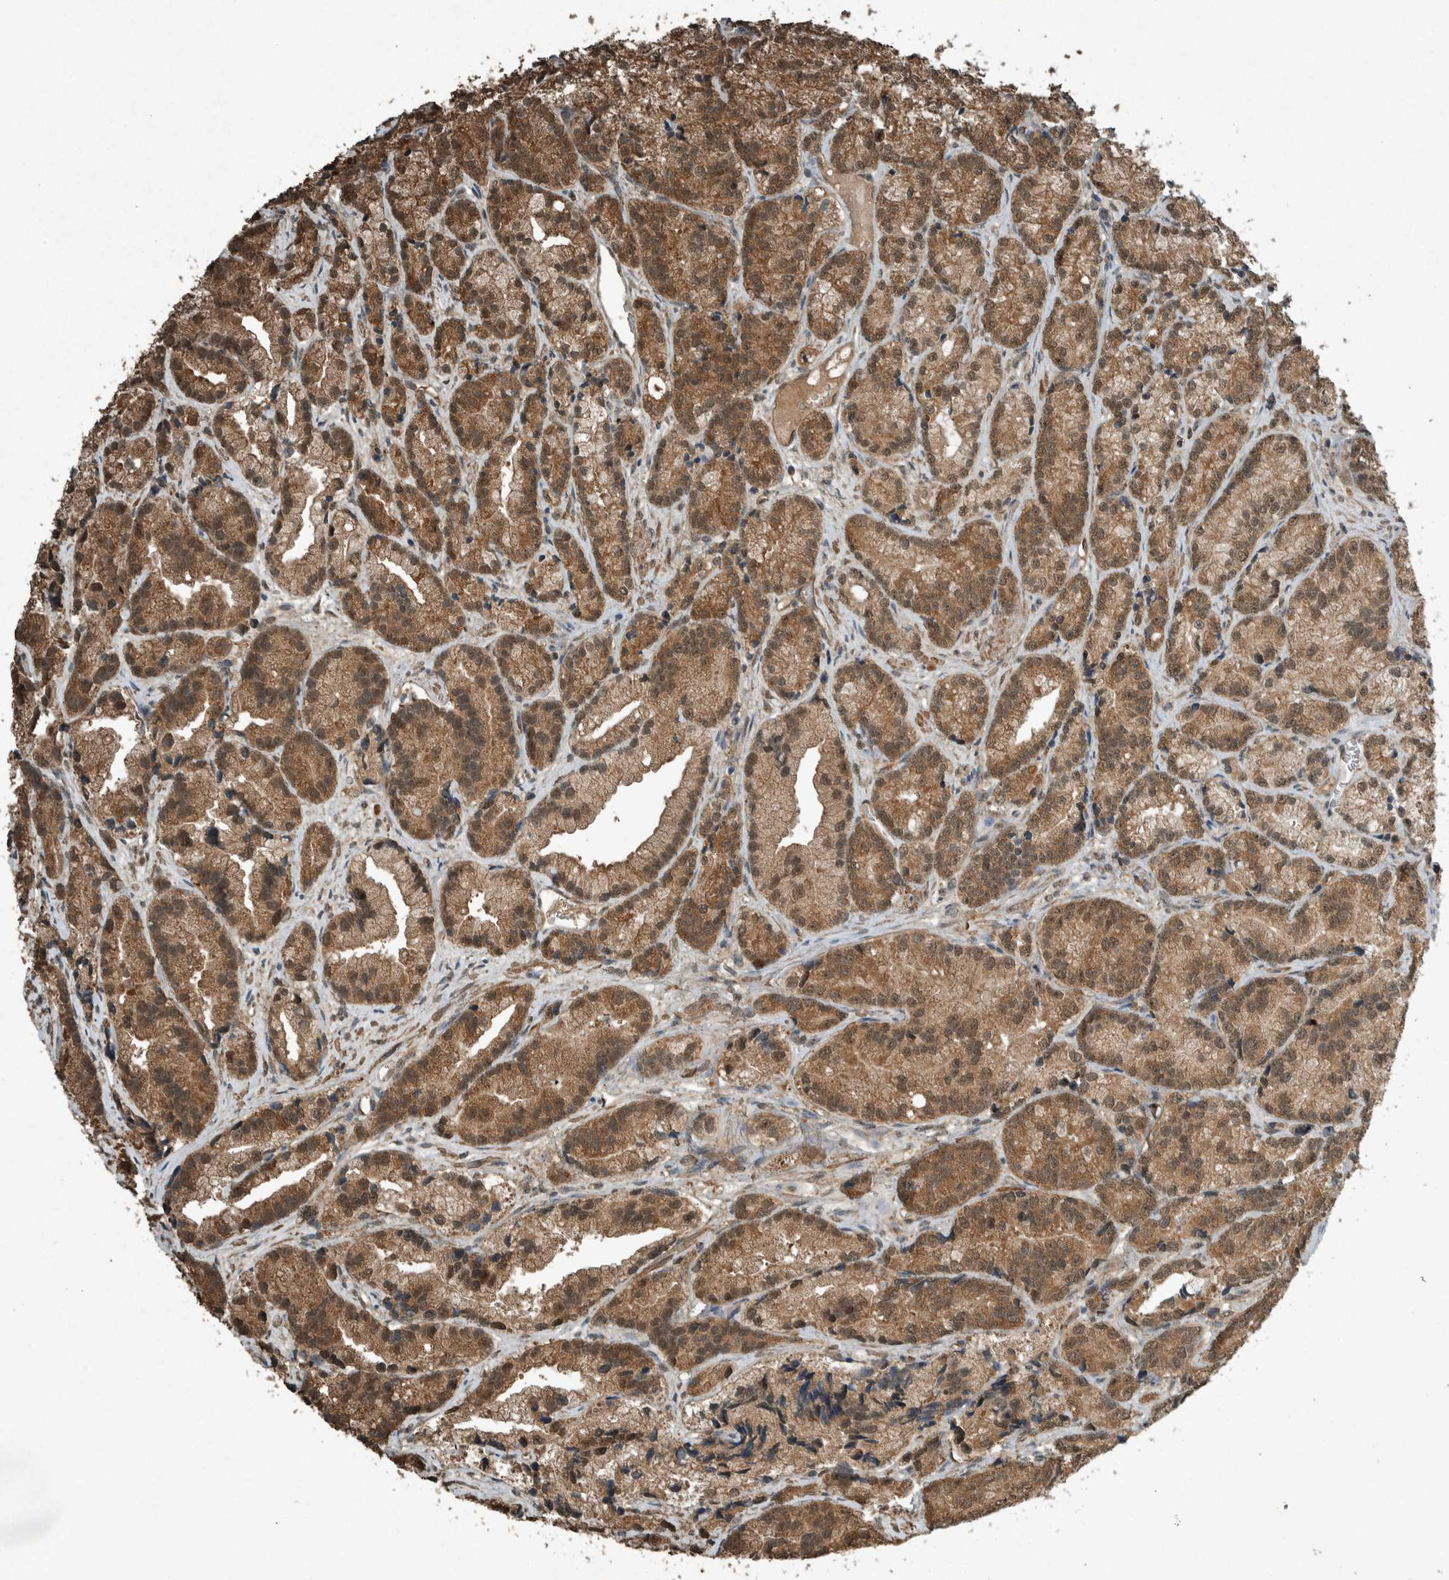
{"staining": {"intensity": "moderate", "quantity": ">75%", "location": "cytoplasmic/membranous,nuclear"}, "tissue": "prostate cancer", "cell_type": "Tumor cells", "image_type": "cancer", "snomed": [{"axis": "morphology", "description": "Adenocarcinoma, Low grade"}, {"axis": "topography", "description": "Prostate"}], "caption": "Immunohistochemical staining of human adenocarcinoma (low-grade) (prostate) shows medium levels of moderate cytoplasmic/membranous and nuclear expression in approximately >75% of tumor cells.", "gene": "ARHGEF12", "patient": {"sex": "male", "age": 89}}